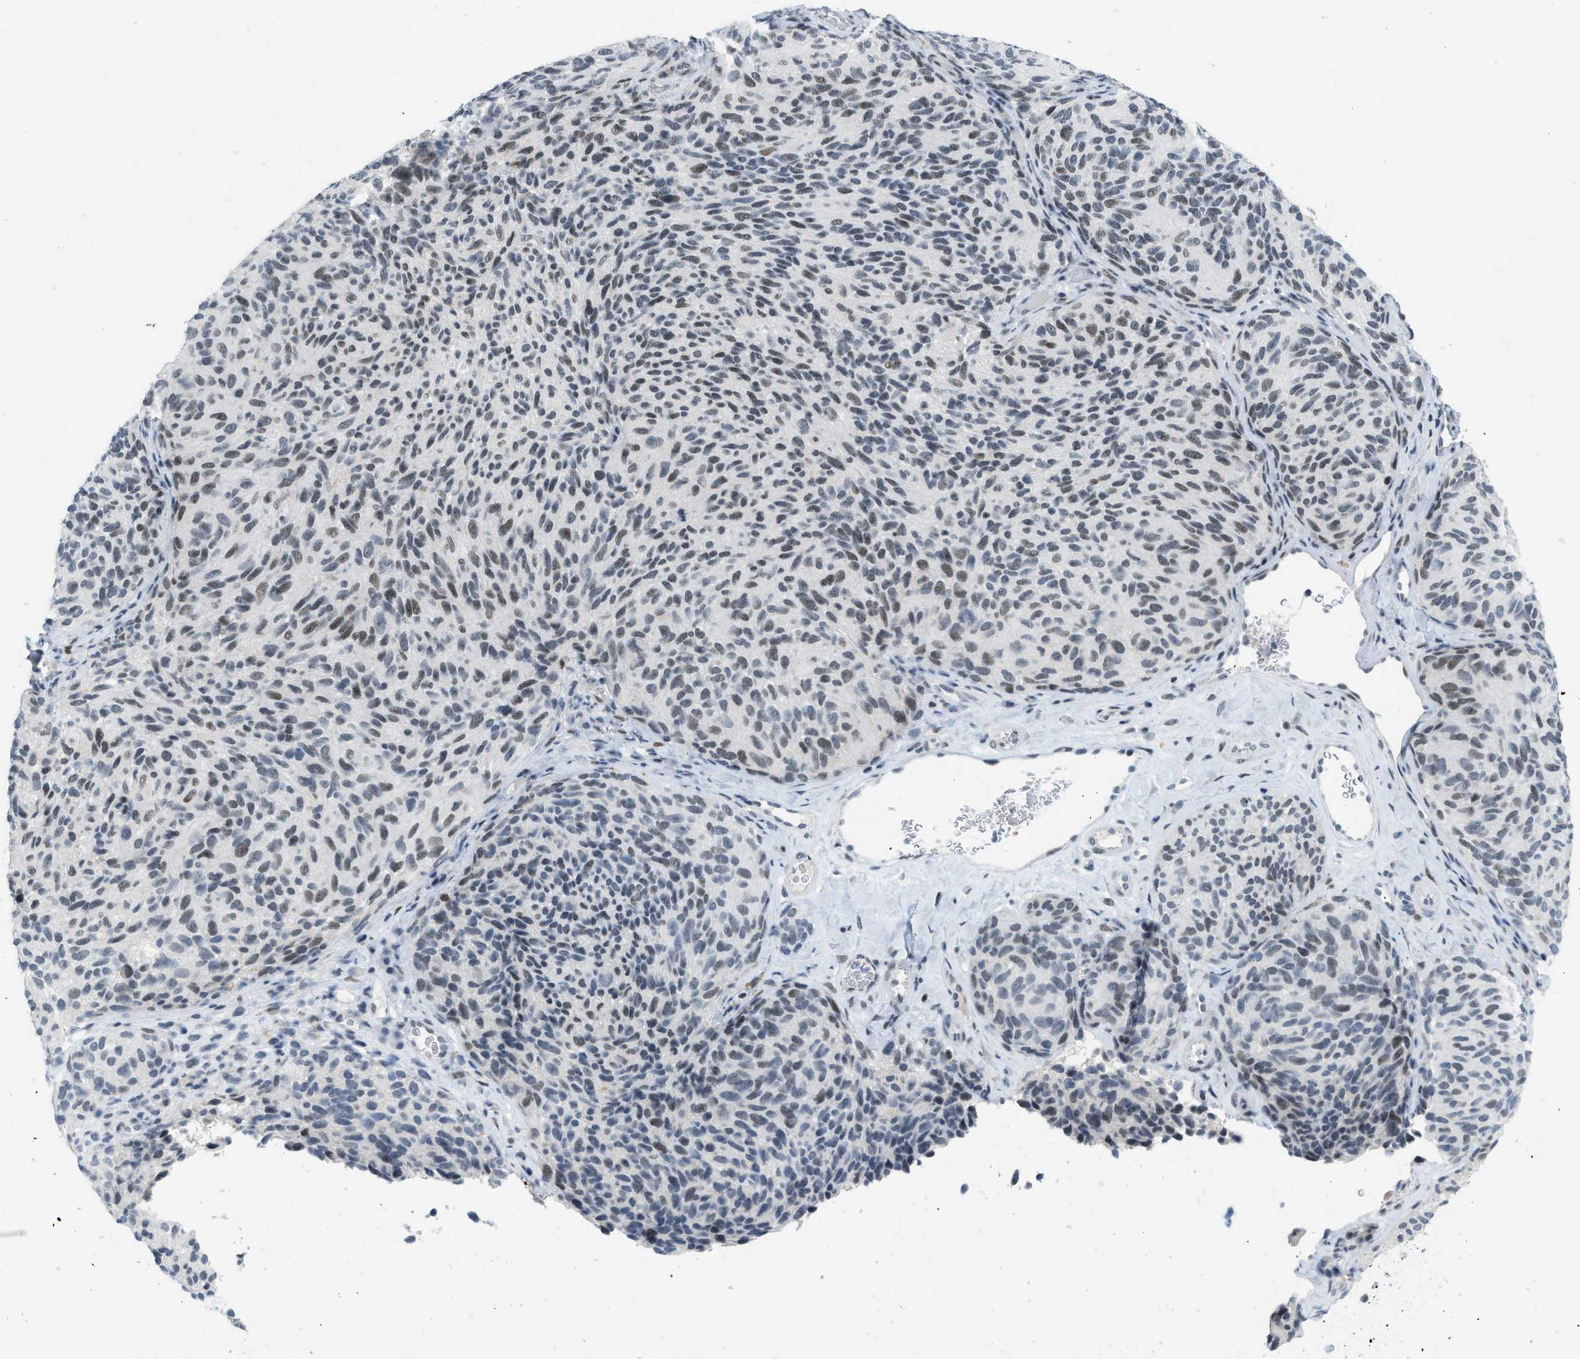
{"staining": {"intensity": "weak", "quantity": "25%-75%", "location": "nuclear"}, "tissue": "melanoma", "cell_type": "Tumor cells", "image_type": "cancer", "snomed": [{"axis": "morphology", "description": "Malignant melanoma, NOS"}, {"axis": "topography", "description": "Skin"}], "caption": "A histopathology image of malignant melanoma stained for a protein reveals weak nuclear brown staining in tumor cells.", "gene": "PBX1", "patient": {"sex": "female", "age": 73}}